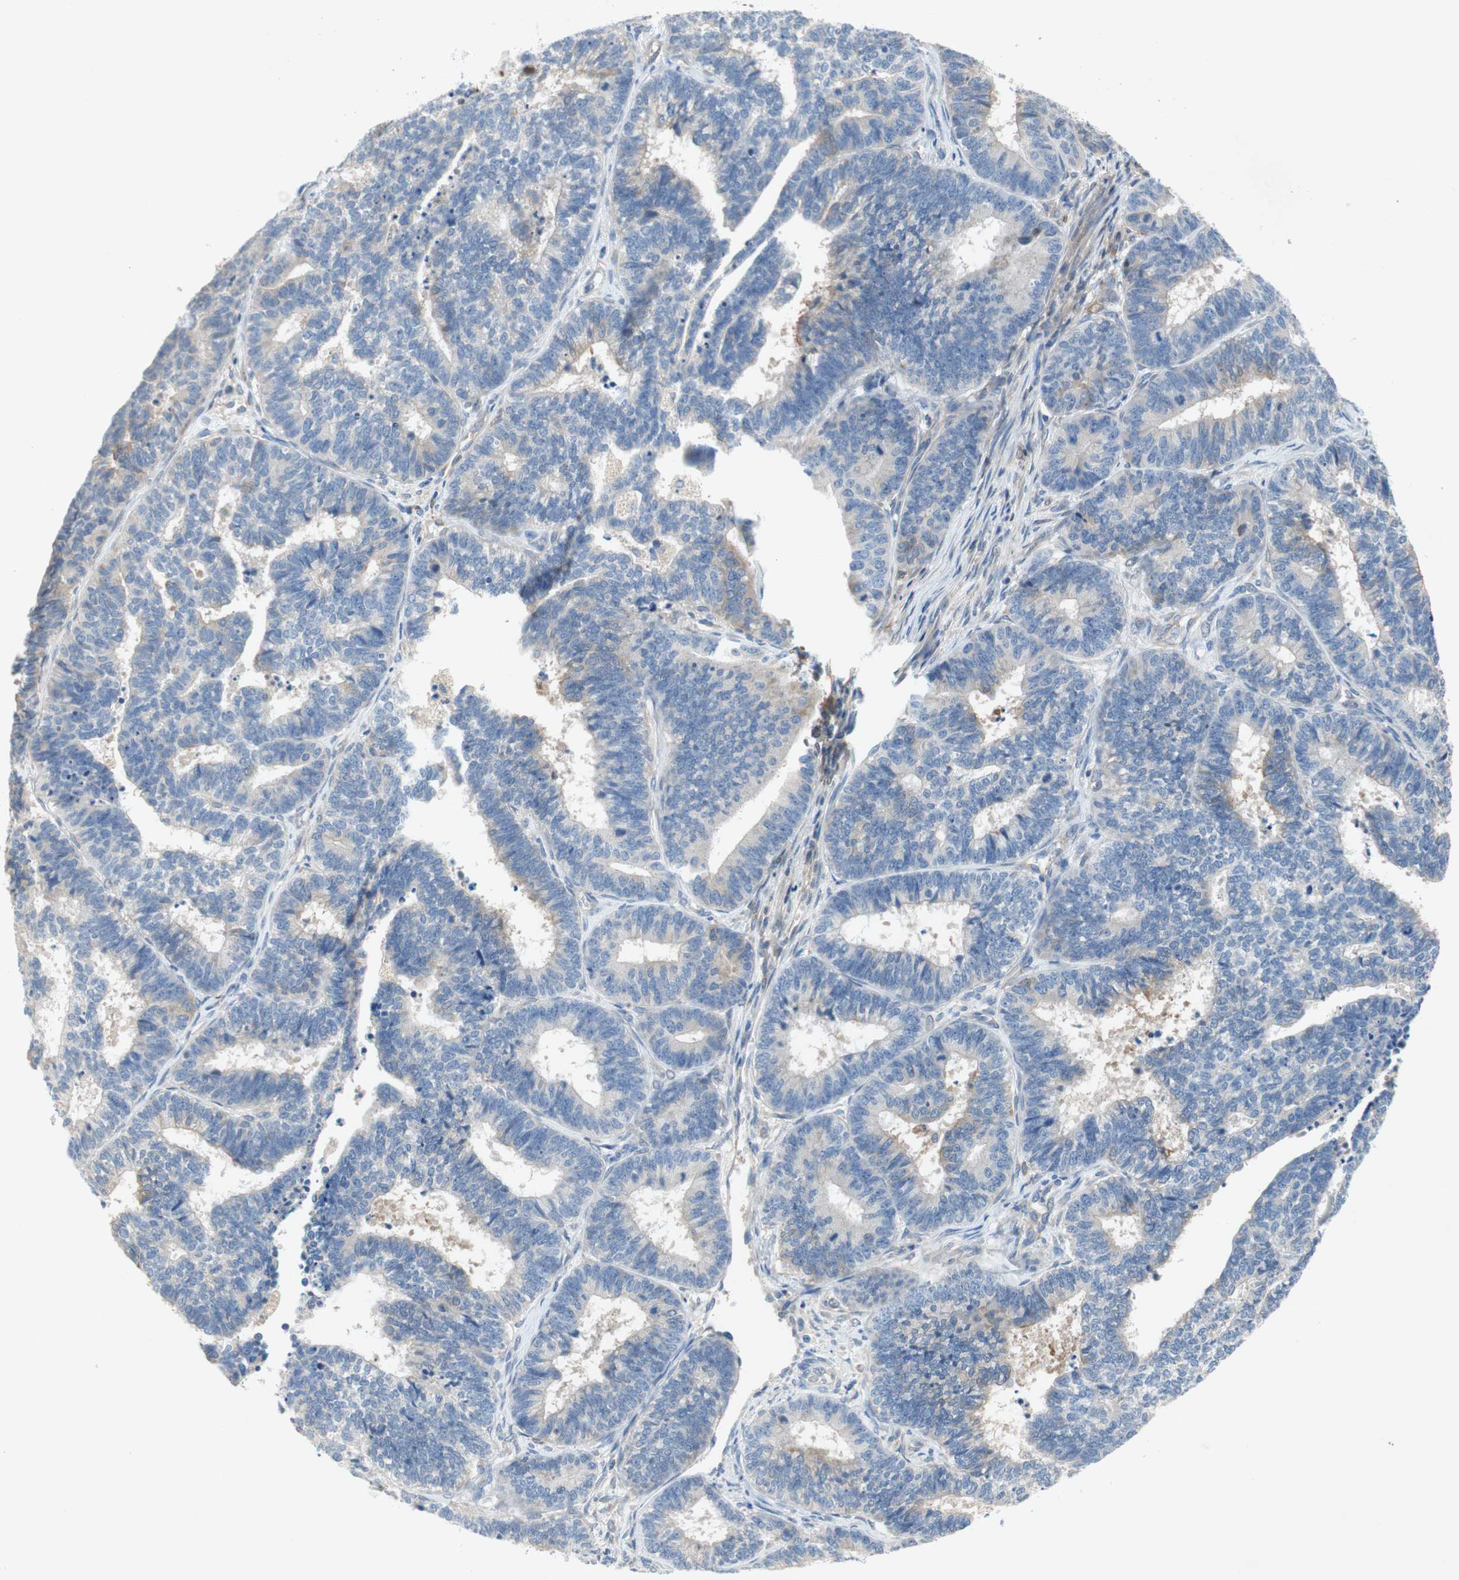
{"staining": {"intensity": "negative", "quantity": "none", "location": "none"}, "tissue": "endometrial cancer", "cell_type": "Tumor cells", "image_type": "cancer", "snomed": [{"axis": "morphology", "description": "Adenocarcinoma, NOS"}, {"axis": "topography", "description": "Endometrium"}], "caption": "Endometrial cancer (adenocarcinoma) was stained to show a protein in brown. There is no significant expression in tumor cells.", "gene": "RELB", "patient": {"sex": "female", "age": 70}}